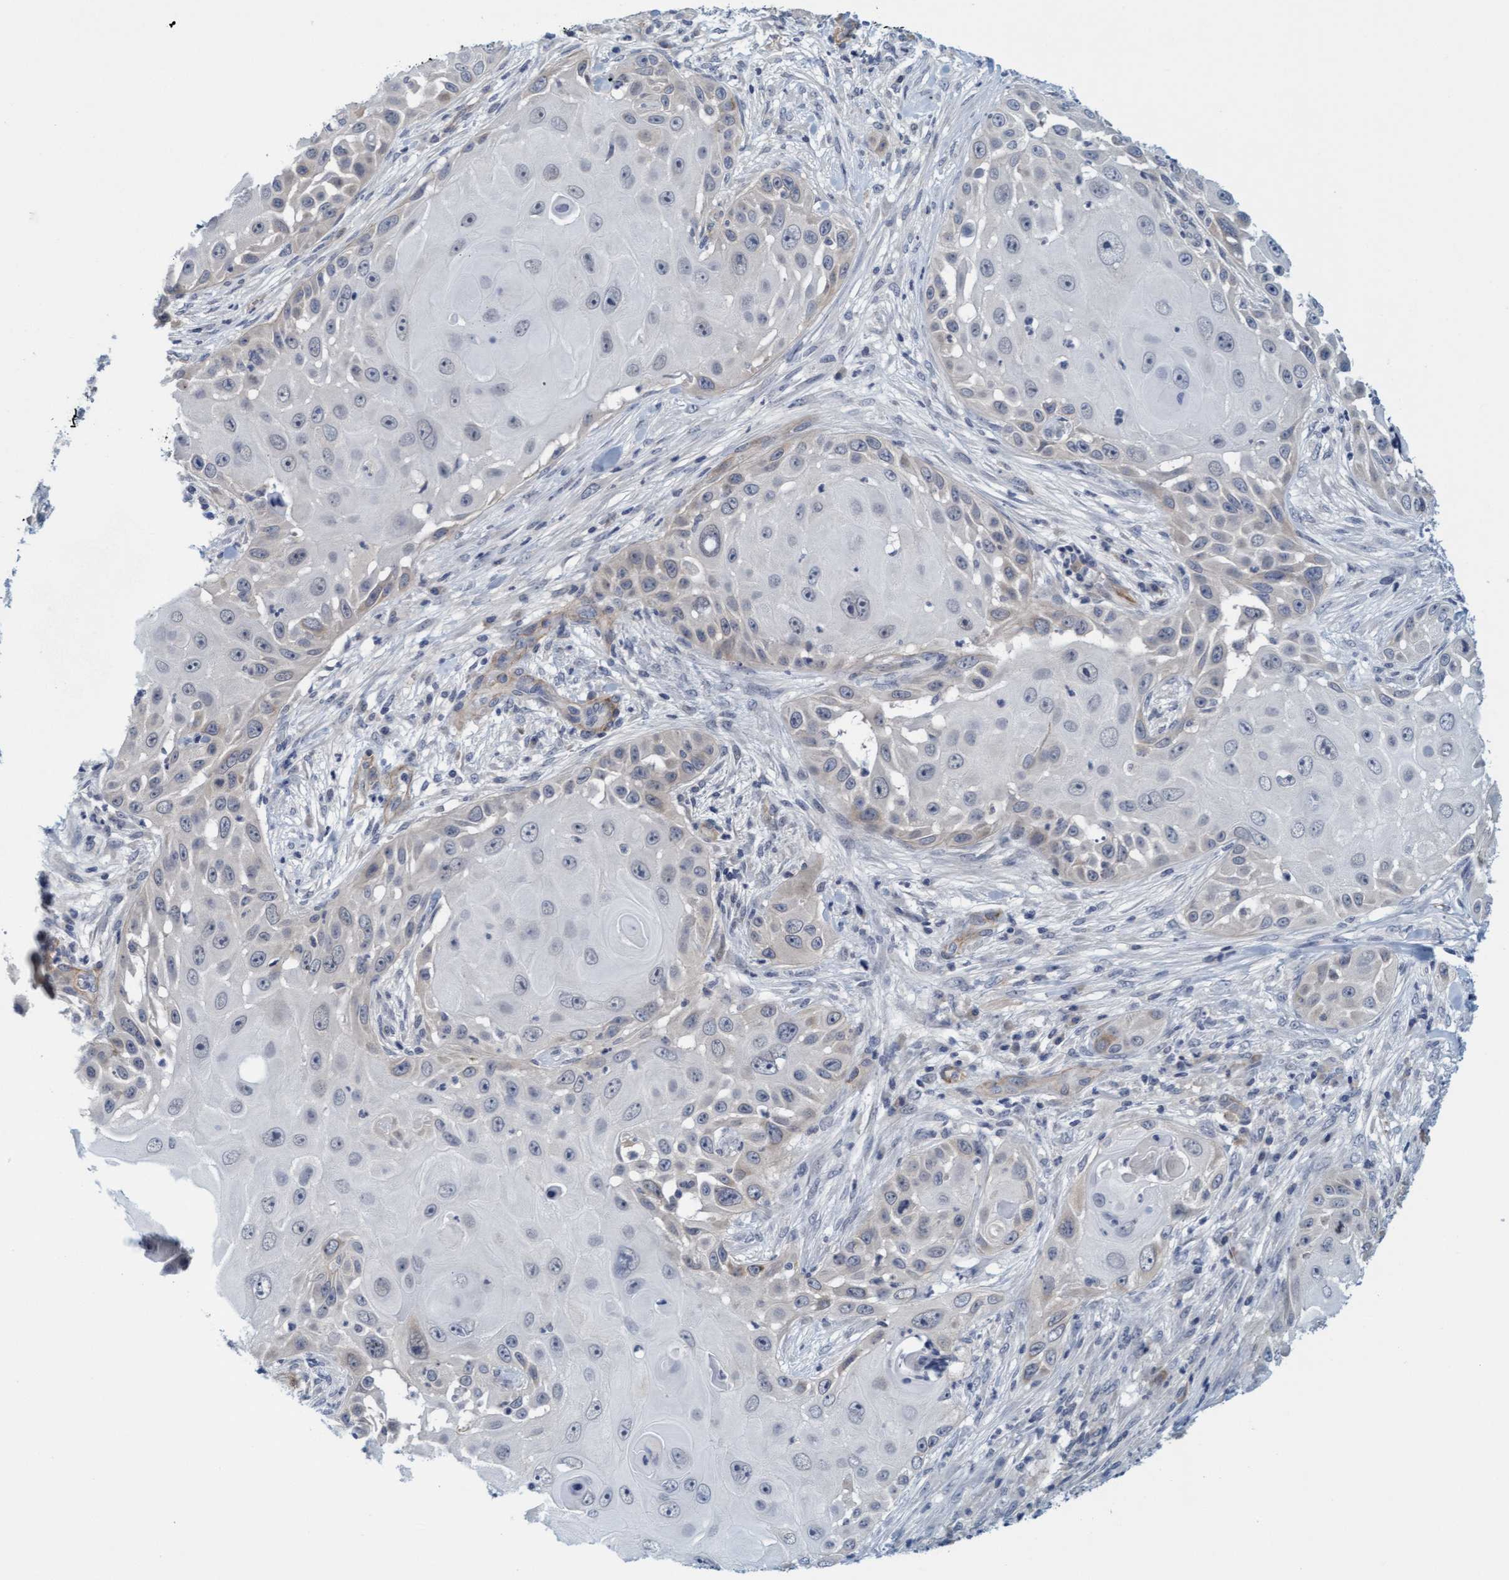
{"staining": {"intensity": "weak", "quantity": "<25%", "location": "cytoplasmic/membranous,nuclear"}, "tissue": "skin cancer", "cell_type": "Tumor cells", "image_type": "cancer", "snomed": [{"axis": "morphology", "description": "Squamous cell carcinoma, NOS"}, {"axis": "topography", "description": "Skin"}], "caption": "Skin cancer was stained to show a protein in brown. There is no significant expression in tumor cells.", "gene": "TSTD2", "patient": {"sex": "female", "age": 44}}